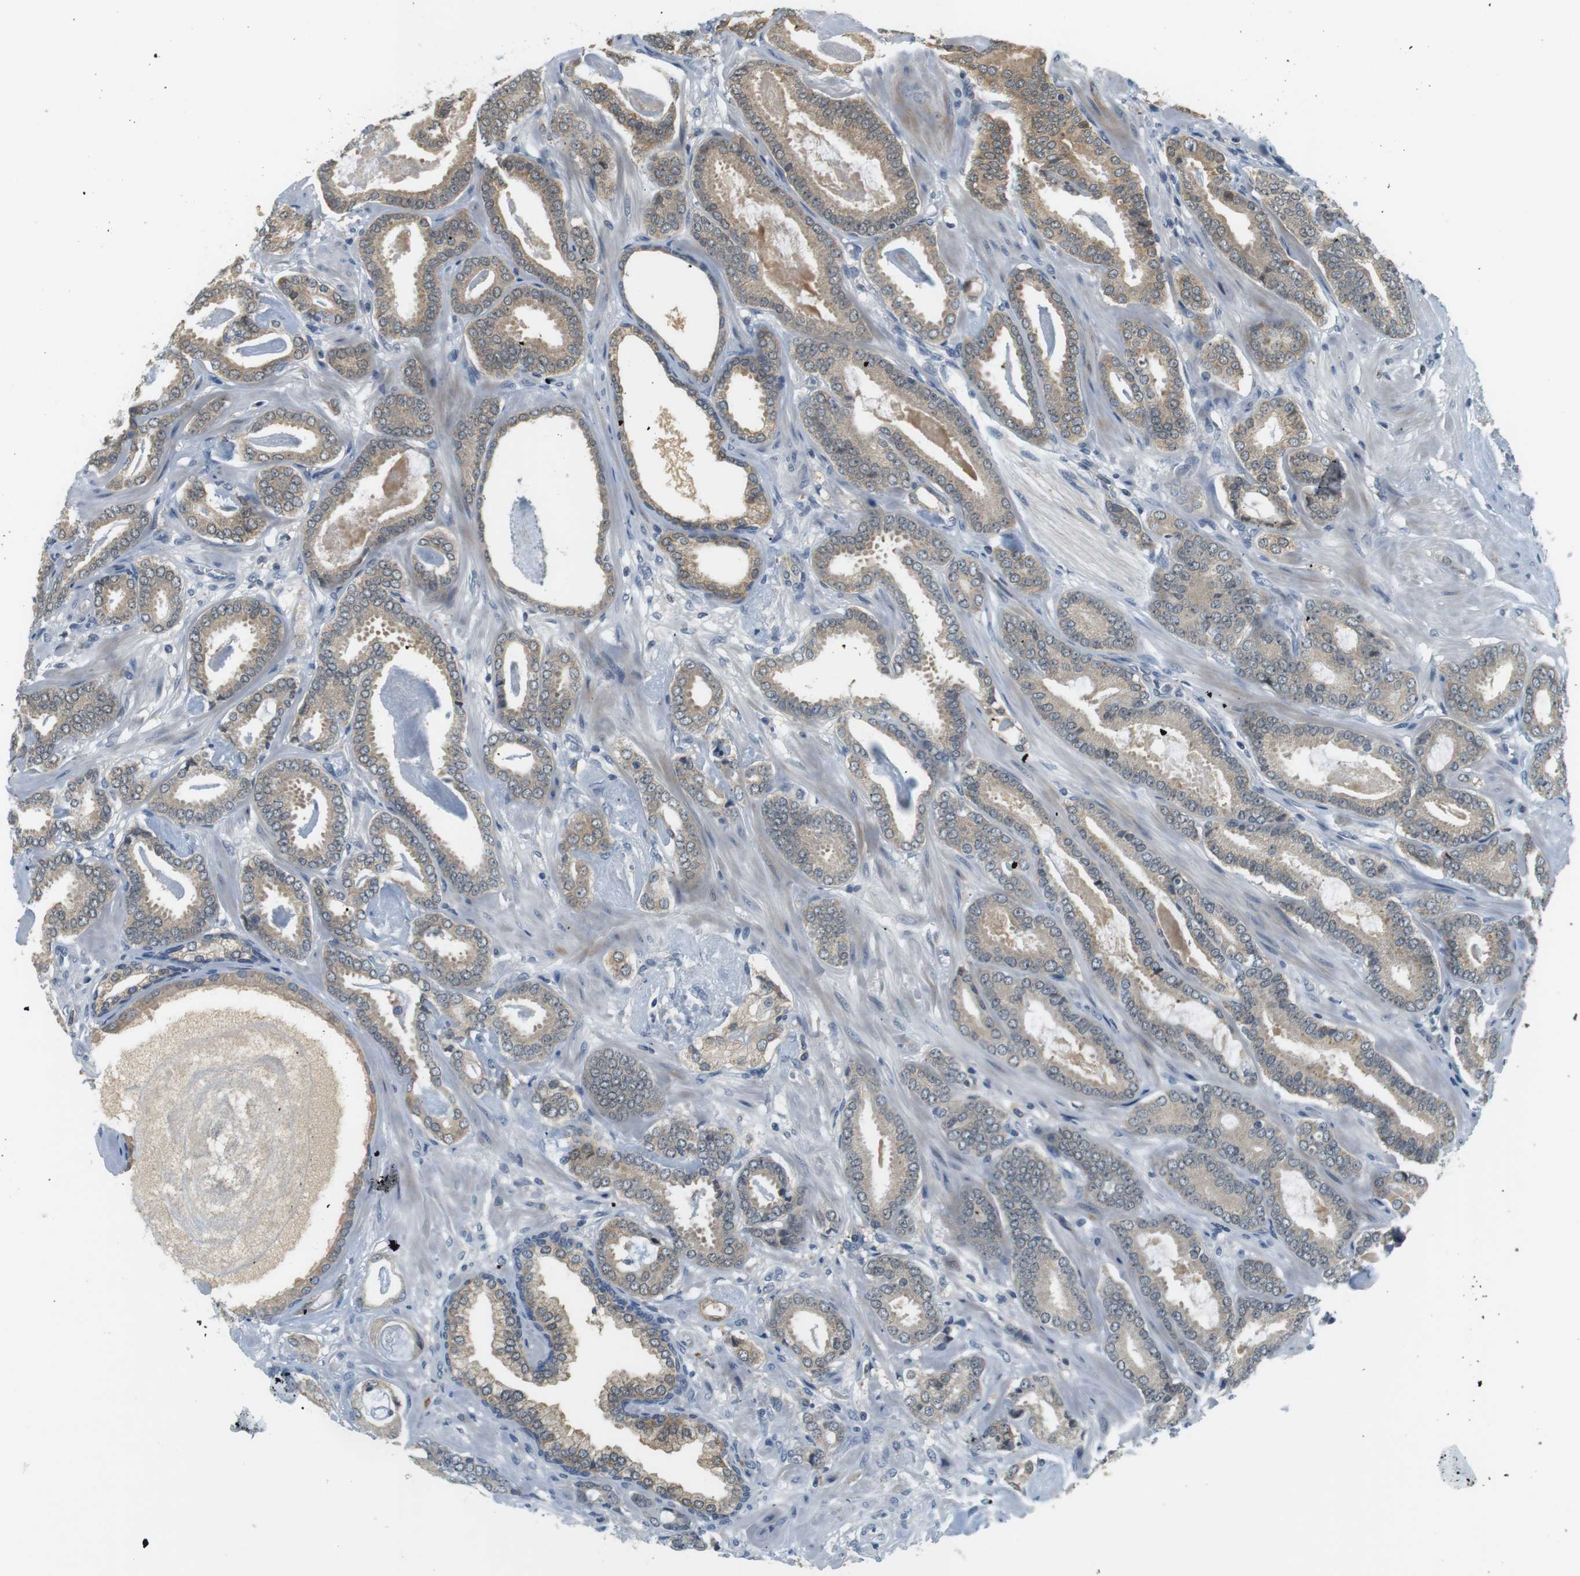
{"staining": {"intensity": "weak", "quantity": "<25%", "location": "cytoplasmic/membranous"}, "tissue": "prostate cancer", "cell_type": "Tumor cells", "image_type": "cancer", "snomed": [{"axis": "morphology", "description": "Adenocarcinoma, Low grade"}, {"axis": "topography", "description": "Prostate"}], "caption": "IHC photomicrograph of prostate cancer (low-grade adenocarcinoma) stained for a protein (brown), which reveals no expression in tumor cells. (DAB immunohistochemistry, high magnification).", "gene": "WNT7A", "patient": {"sex": "male", "age": 53}}